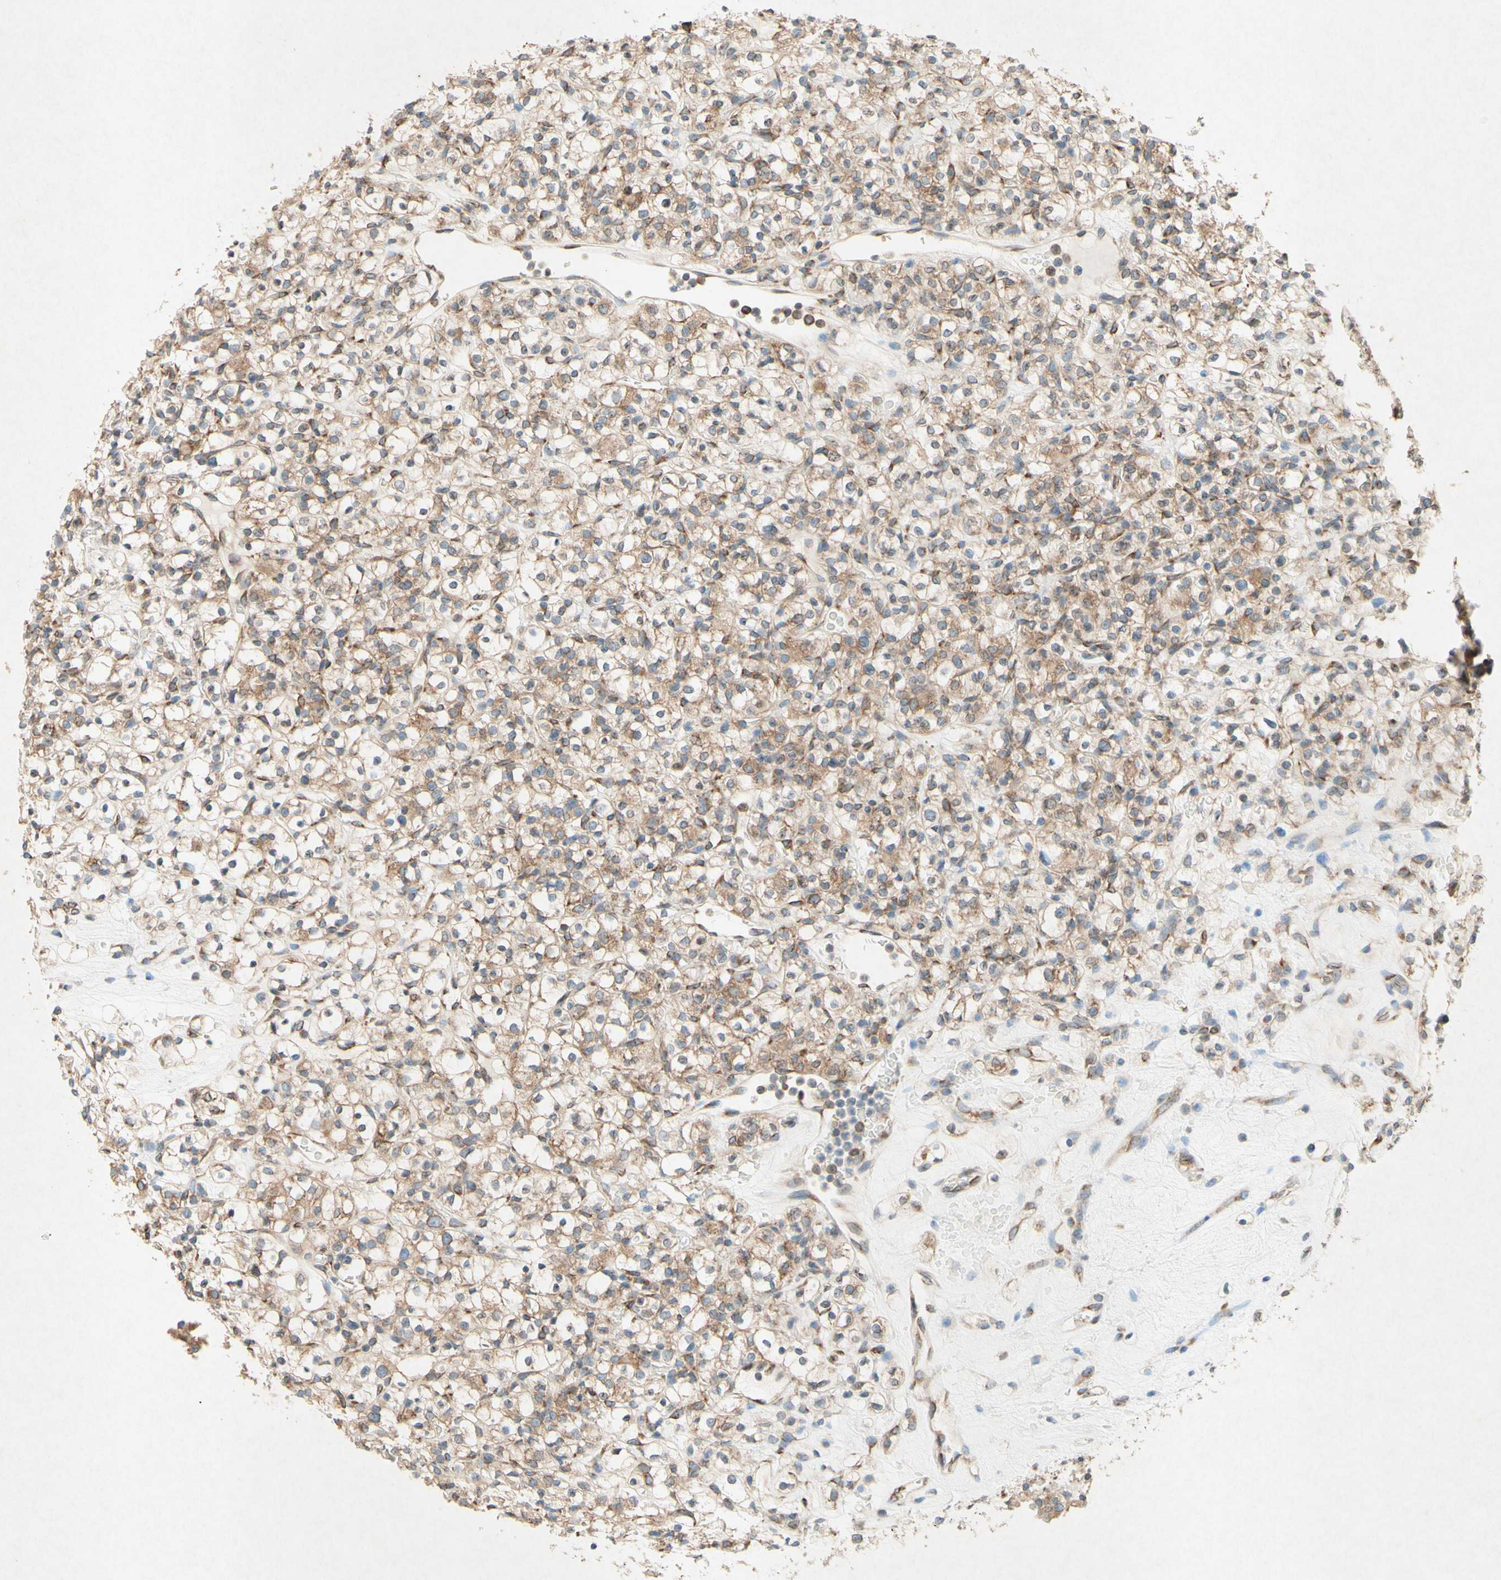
{"staining": {"intensity": "moderate", "quantity": ">75%", "location": "cytoplasmic/membranous"}, "tissue": "renal cancer", "cell_type": "Tumor cells", "image_type": "cancer", "snomed": [{"axis": "morphology", "description": "Normal tissue, NOS"}, {"axis": "morphology", "description": "Adenocarcinoma, NOS"}, {"axis": "topography", "description": "Kidney"}], "caption": "Tumor cells display moderate cytoplasmic/membranous expression in about >75% of cells in renal cancer (adenocarcinoma). (brown staining indicates protein expression, while blue staining denotes nuclei).", "gene": "PABPC1", "patient": {"sex": "female", "age": 72}}